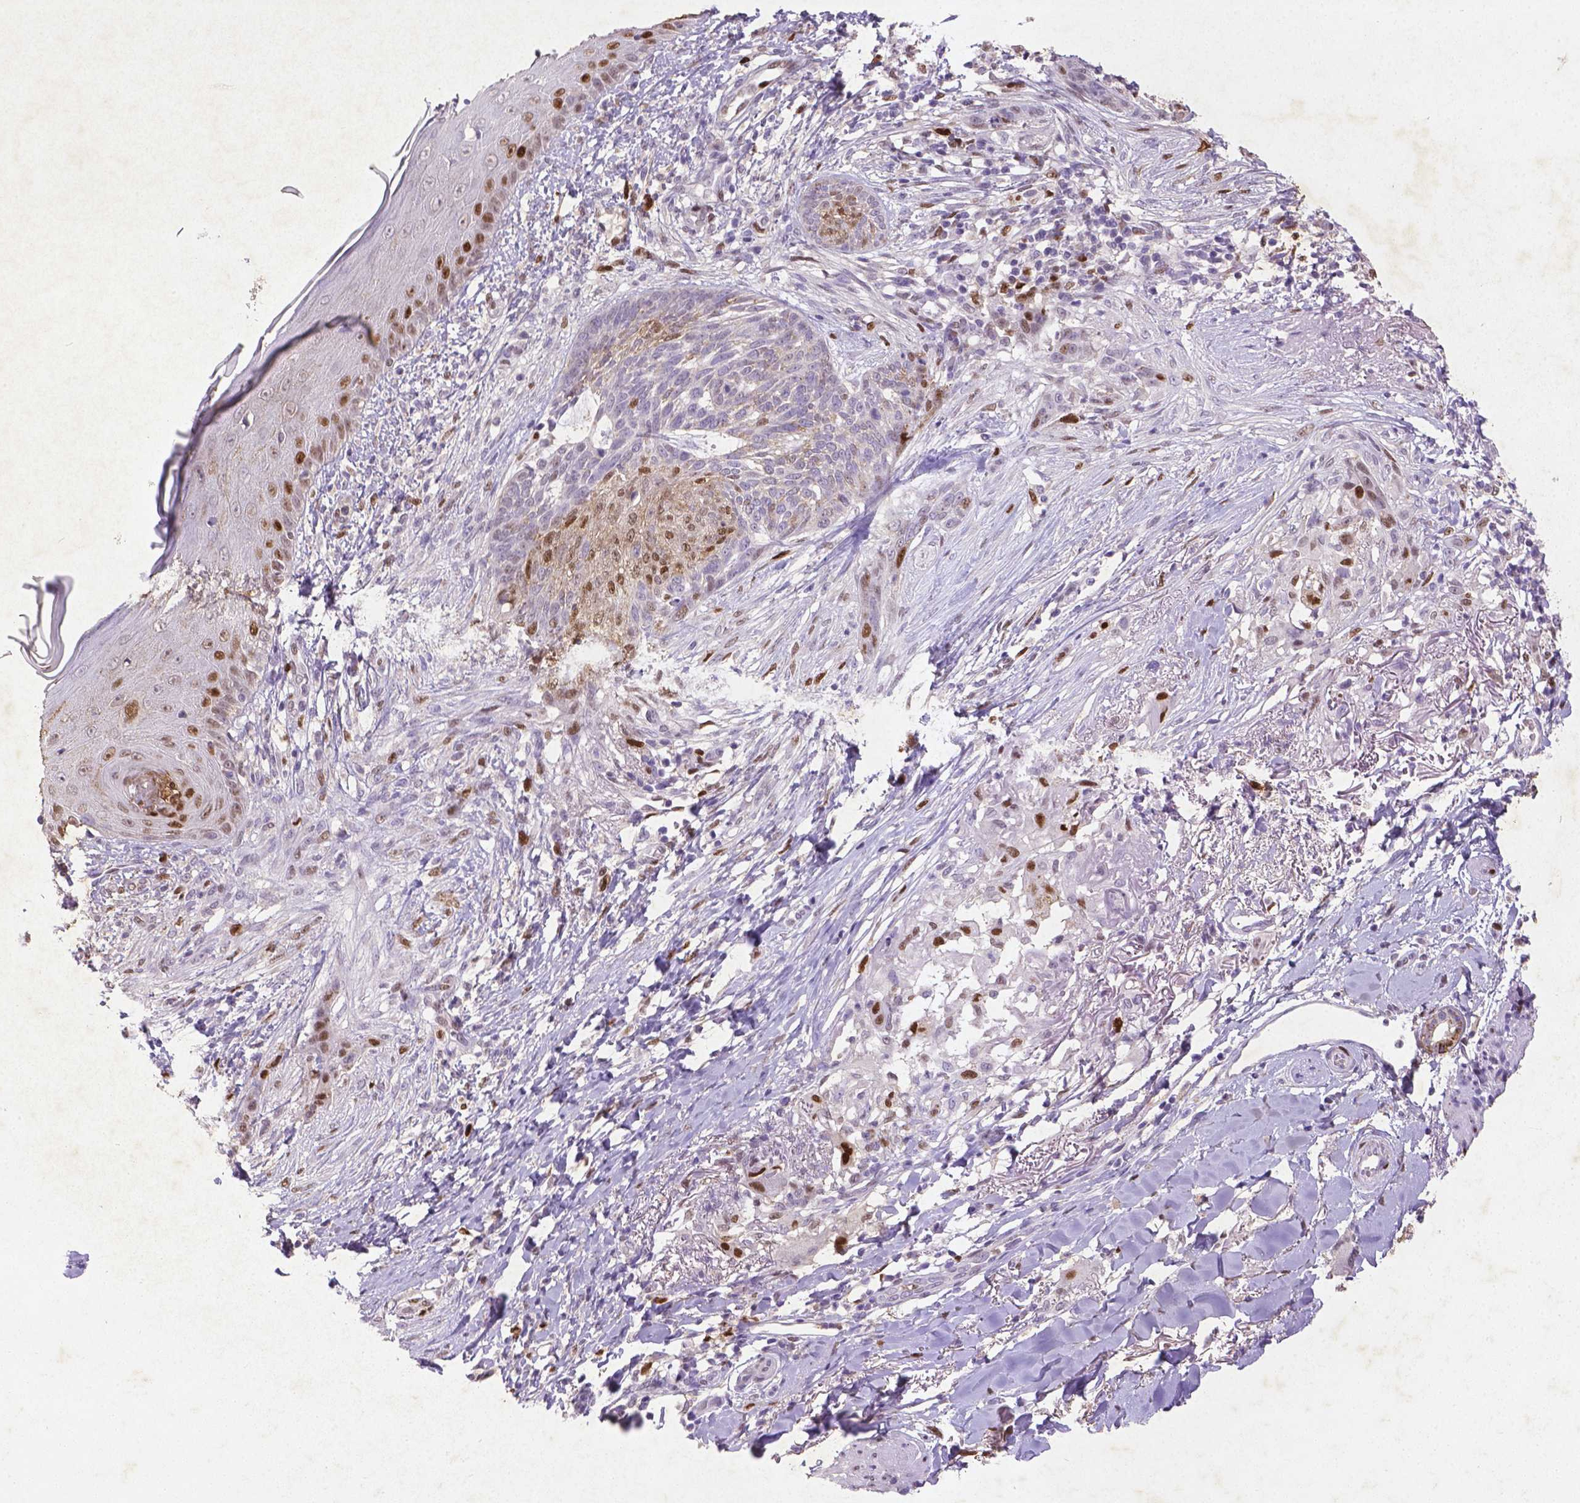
{"staining": {"intensity": "strong", "quantity": "<25%", "location": "nuclear"}, "tissue": "skin cancer", "cell_type": "Tumor cells", "image_type": "cancer", "snomed": [{"axis": "morphology", "description": "Normal tissue, NOS"}, {"axis": "morphology", "description": "Basal cell carcinoma"}, {"axis": "topography", "description": "Skin"}], "caption": "Skin cancer stained with a protein marker reveals strong staining in tumor cells.", "gene": "CDKN1A", "patient": {"sex": "male", "age": 84}}